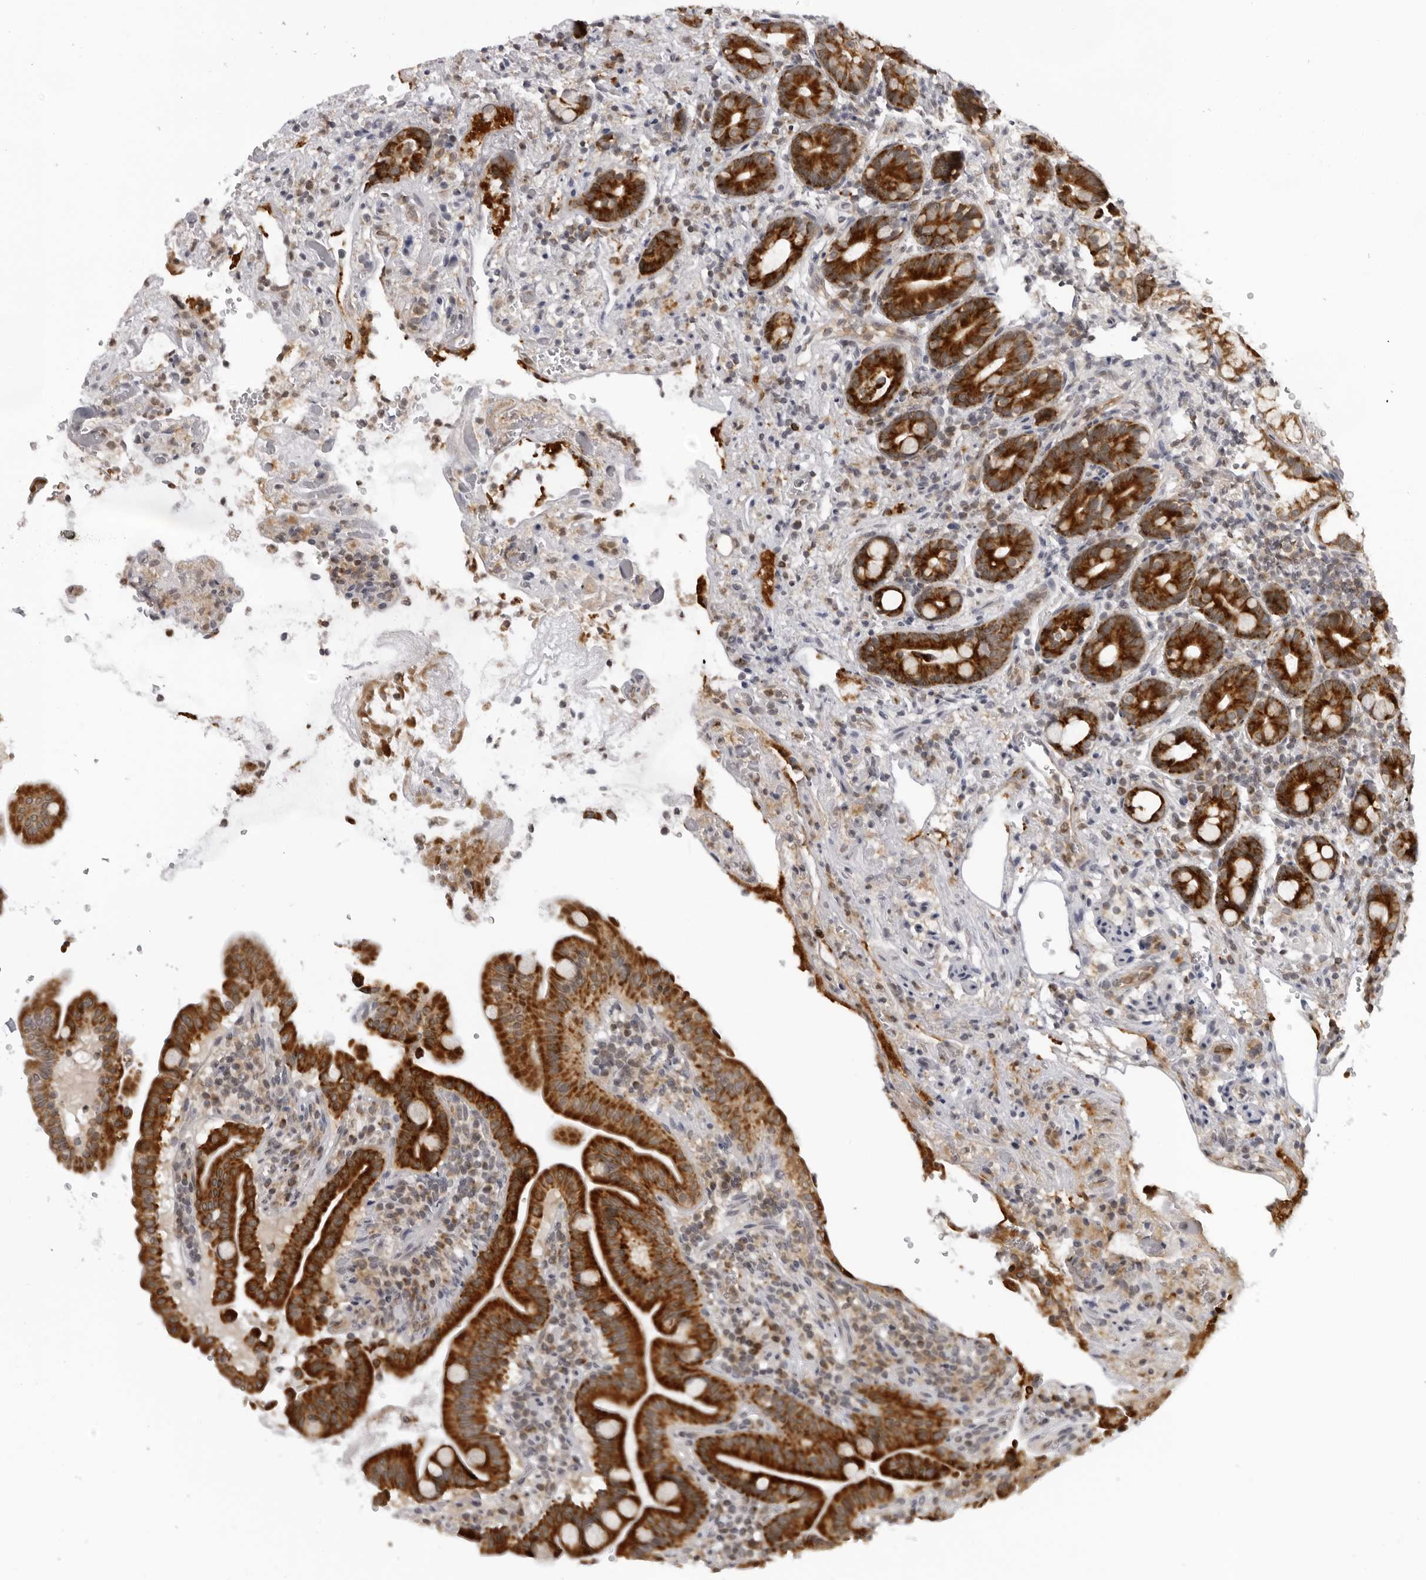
{"staining": {"intensity": "strong", "quantity": ">75%", "location": "cytoplasmic/membranous"}, "tissue": "duodenum", "cell_type": "Glandular cells", "image_type": "normal", "snomed": [{"axis": "morphology", "description": "Normal tissue, NOS"}, {"axis": "topography", "description": "Duodenum"}], "caption": "Protein positivity by IHC exhibits strong cytoplasmic/membranous staining in approximately >75% of glandular cells in unremarkable duodenum.", "gene": "MRPS15", "patient": {"sex": "male", "age": 54}}